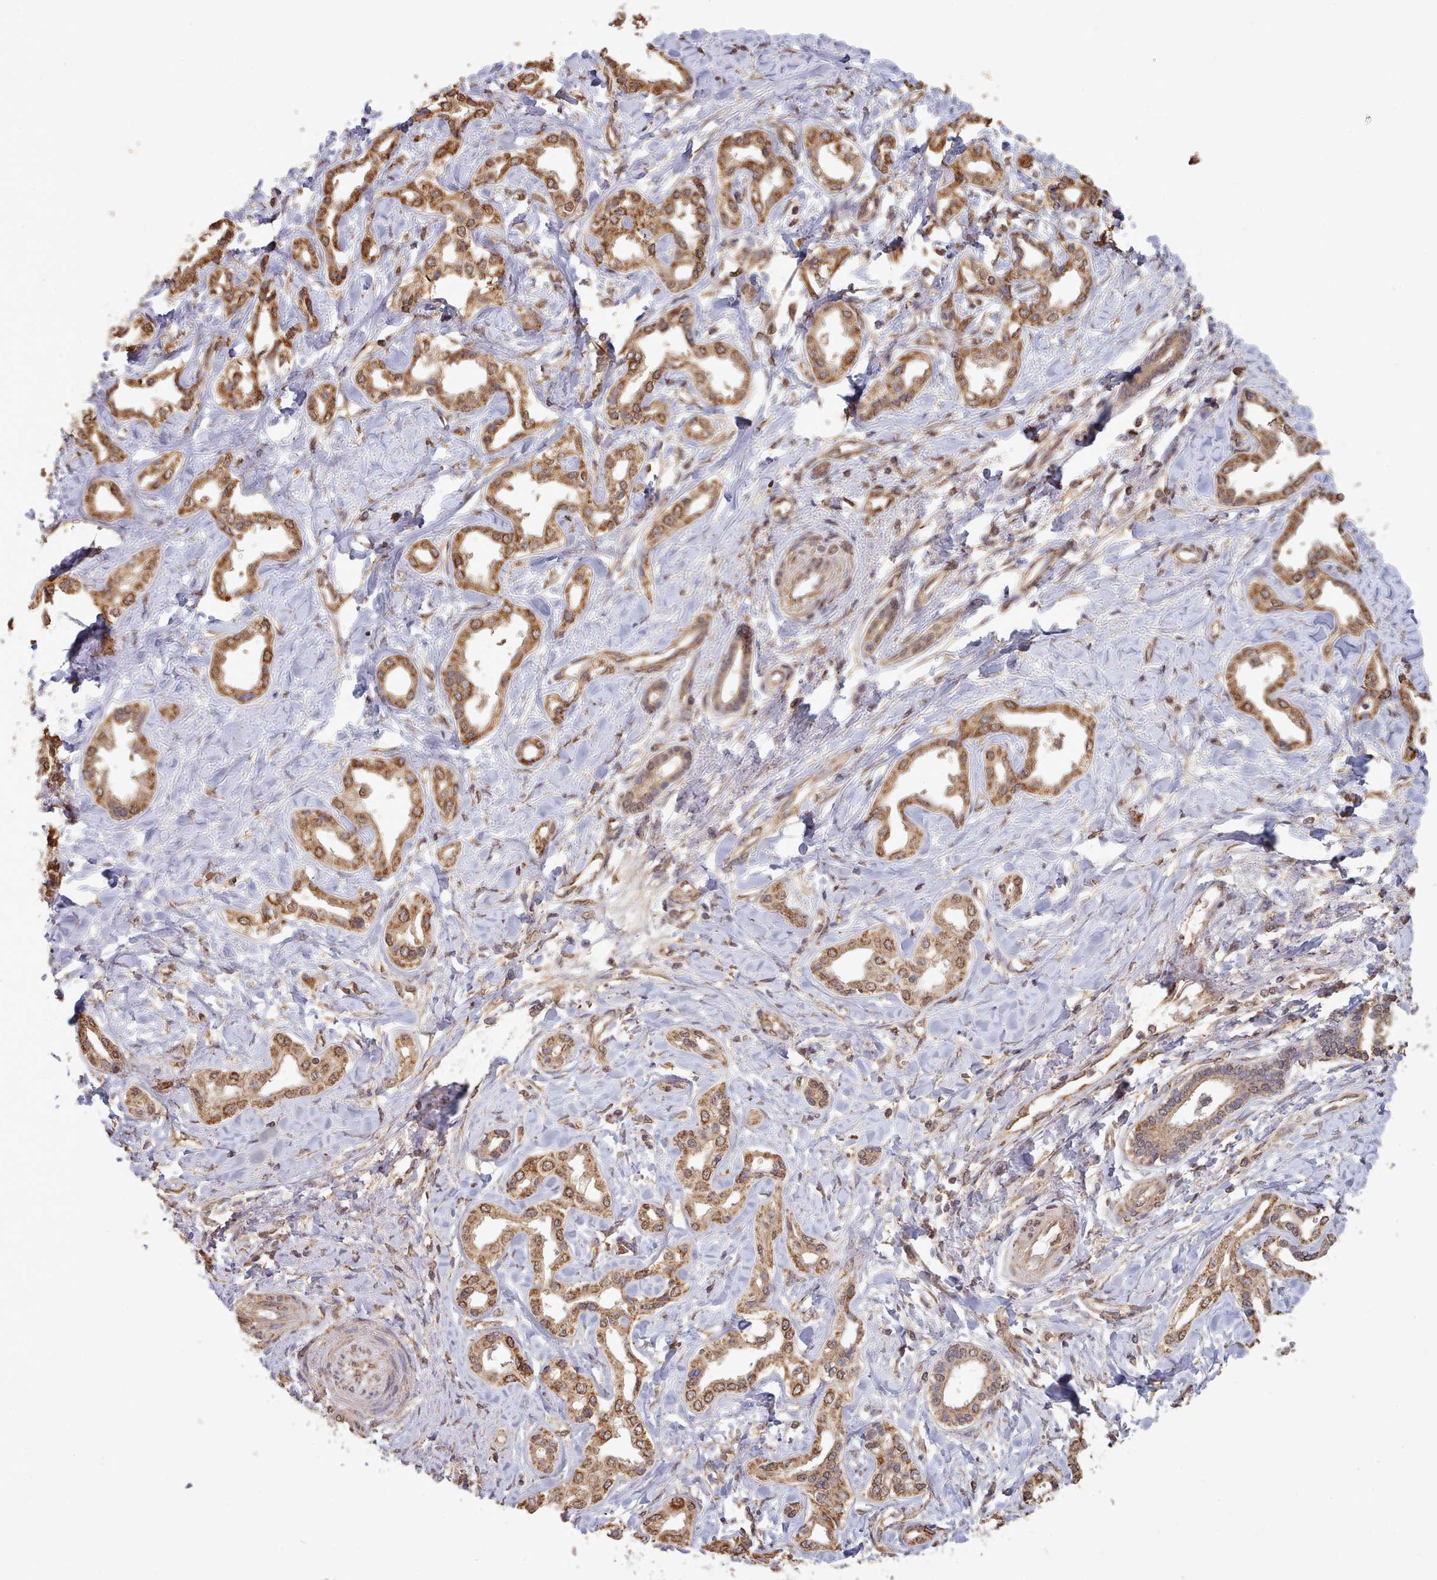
{"staining": {"intensity": "moderate", "quantity": ">75%", "location": "cytoplasmic/membranous"}, "tissue": "liver cancer", "cell_type": "Tumor cells", "image_type": "cancer", "snomed": [{"axis": "morphology", "description": "Cholangiocarcinoma"}, {"axis": "topography", "description": "Liver"}], "caption": "DAB immunohistochemical staining of liver cancer demonstrates moderate cytoplasmic/membranous protein staining in about >75% of tumor cells.", "gene": "METRN", "patient": {"sex": "female", "age": 77}}